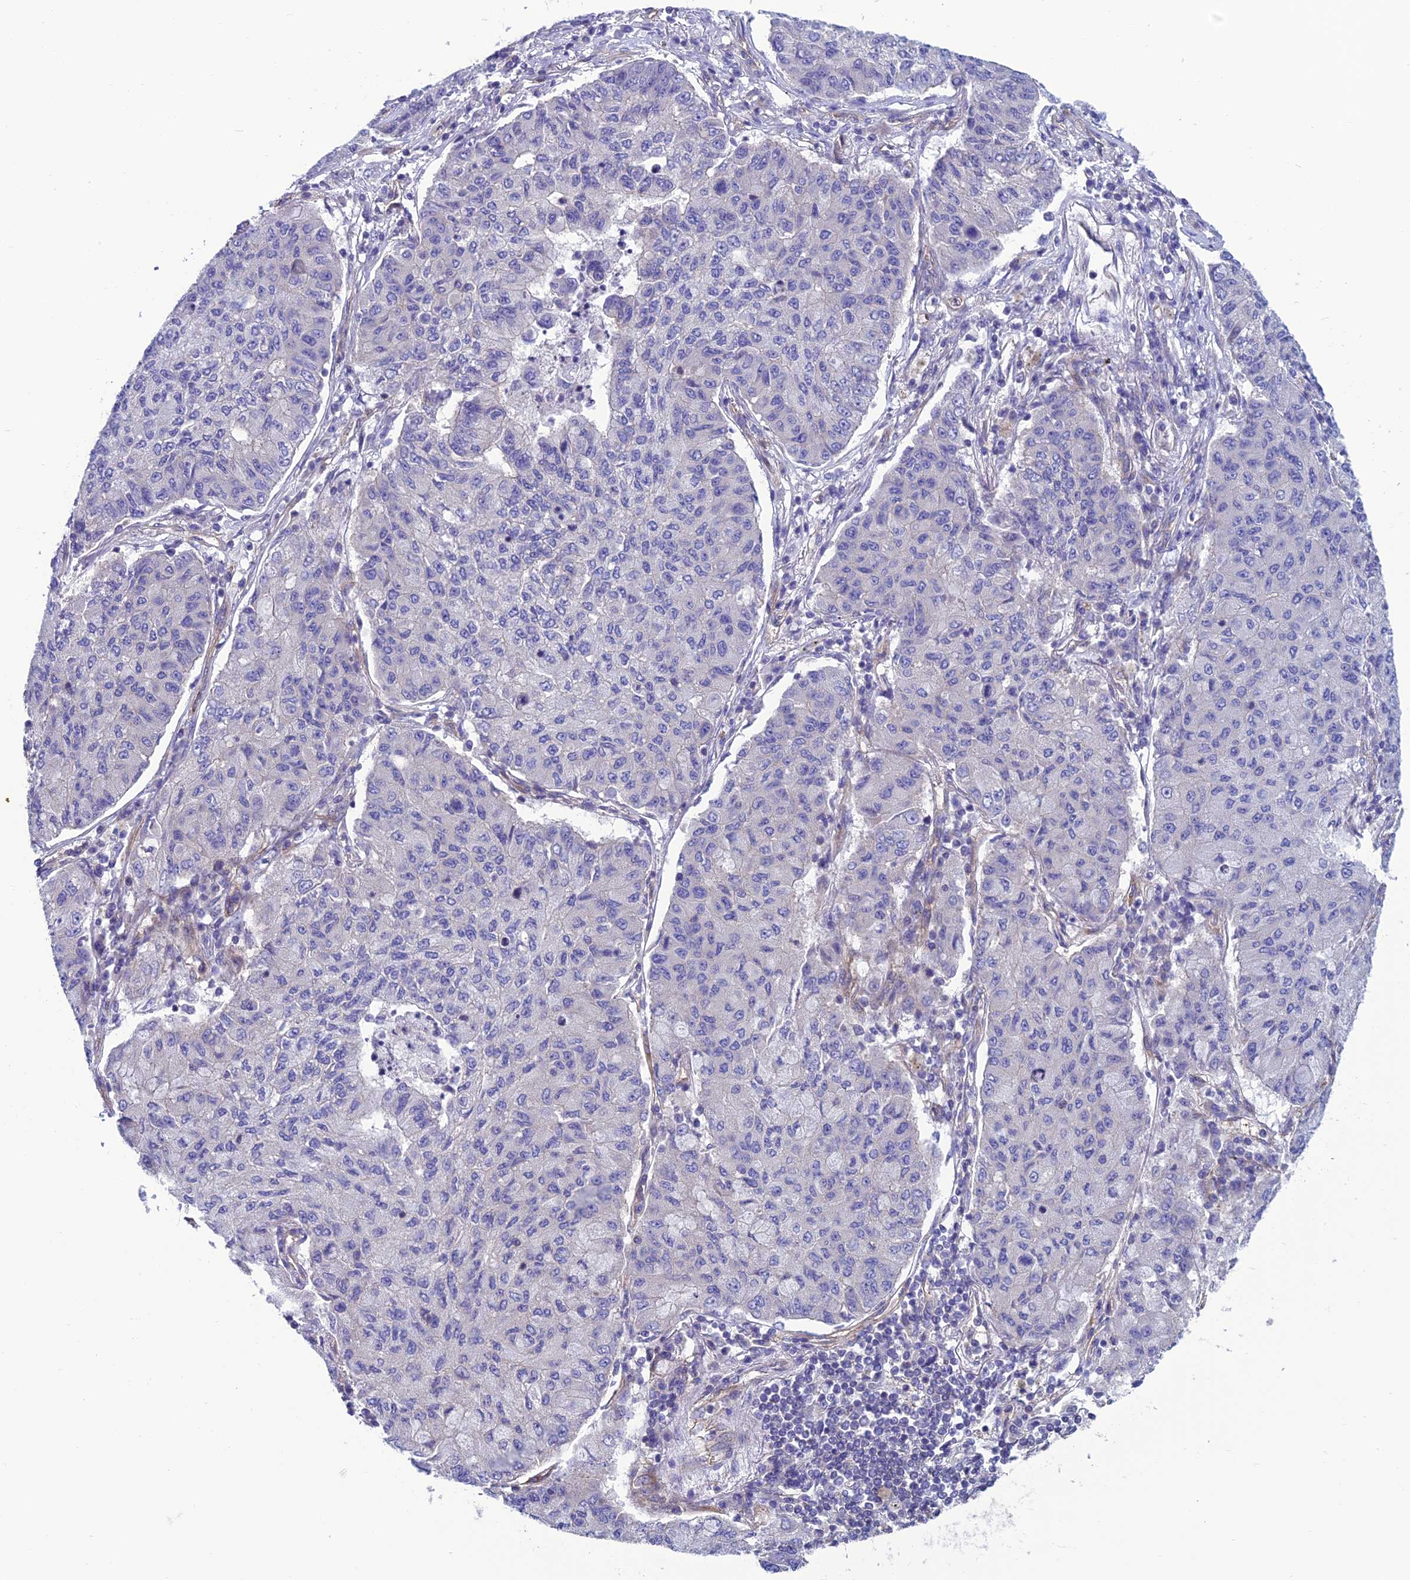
{"staining": {"intensity": "negative", "quantity": "none", "location": "none"}, "tissue": "lung cancer", "cell_type": "Tumor cells", "image_type": "cancer", "snomed": [{"axis": "morphology", "description": "Squamous cell carcinoma, NOS"}, {"axis": "topography", "description": "Lung"}], "caption": "IHC image of lung cancer stained for a protein (brown), which demonstrates no positivity in tumor cells.", "gene": "PPFIA3", "patient": {"sex": "male", "age": 74}}